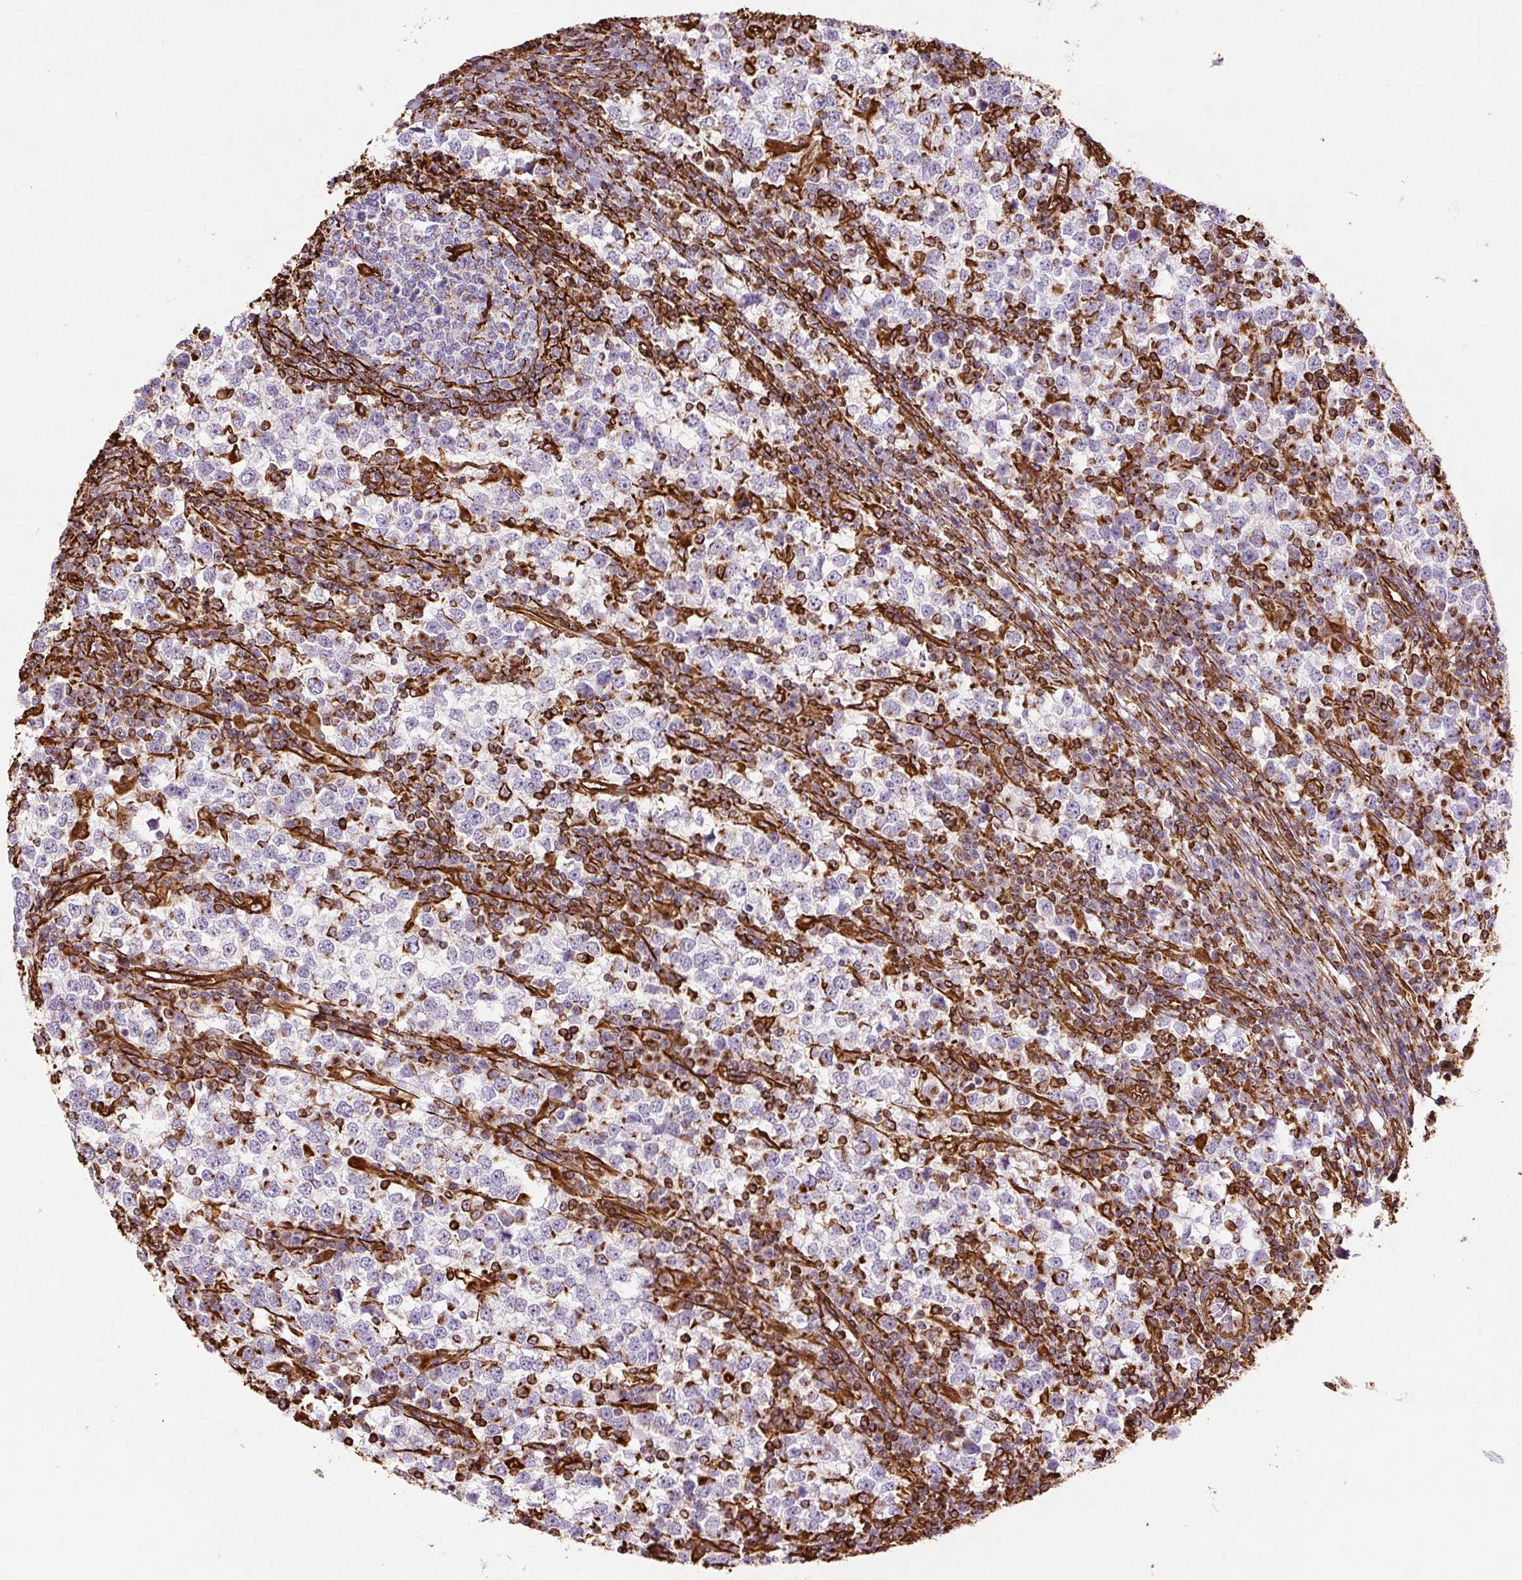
{"staining": {"intensity": "negative", "quantity": "none", "location": "none"}, "tissue": "testis cancer", "cell_type": "Tumor cells", "image_type": "cancer", "snomed": [{"axis": "morphology", "description": "Seminoma, NOS"}, {"axis": "topography", "description": "Testis"}], "caption": "Immunohistochemistry (IHC) micrograph of human seminoma (testis) stained for a protein (brown), which exhibits no positivity in tumor cells.", "gene": "VIM", "patient": {"sex": "male", "age": 65}}